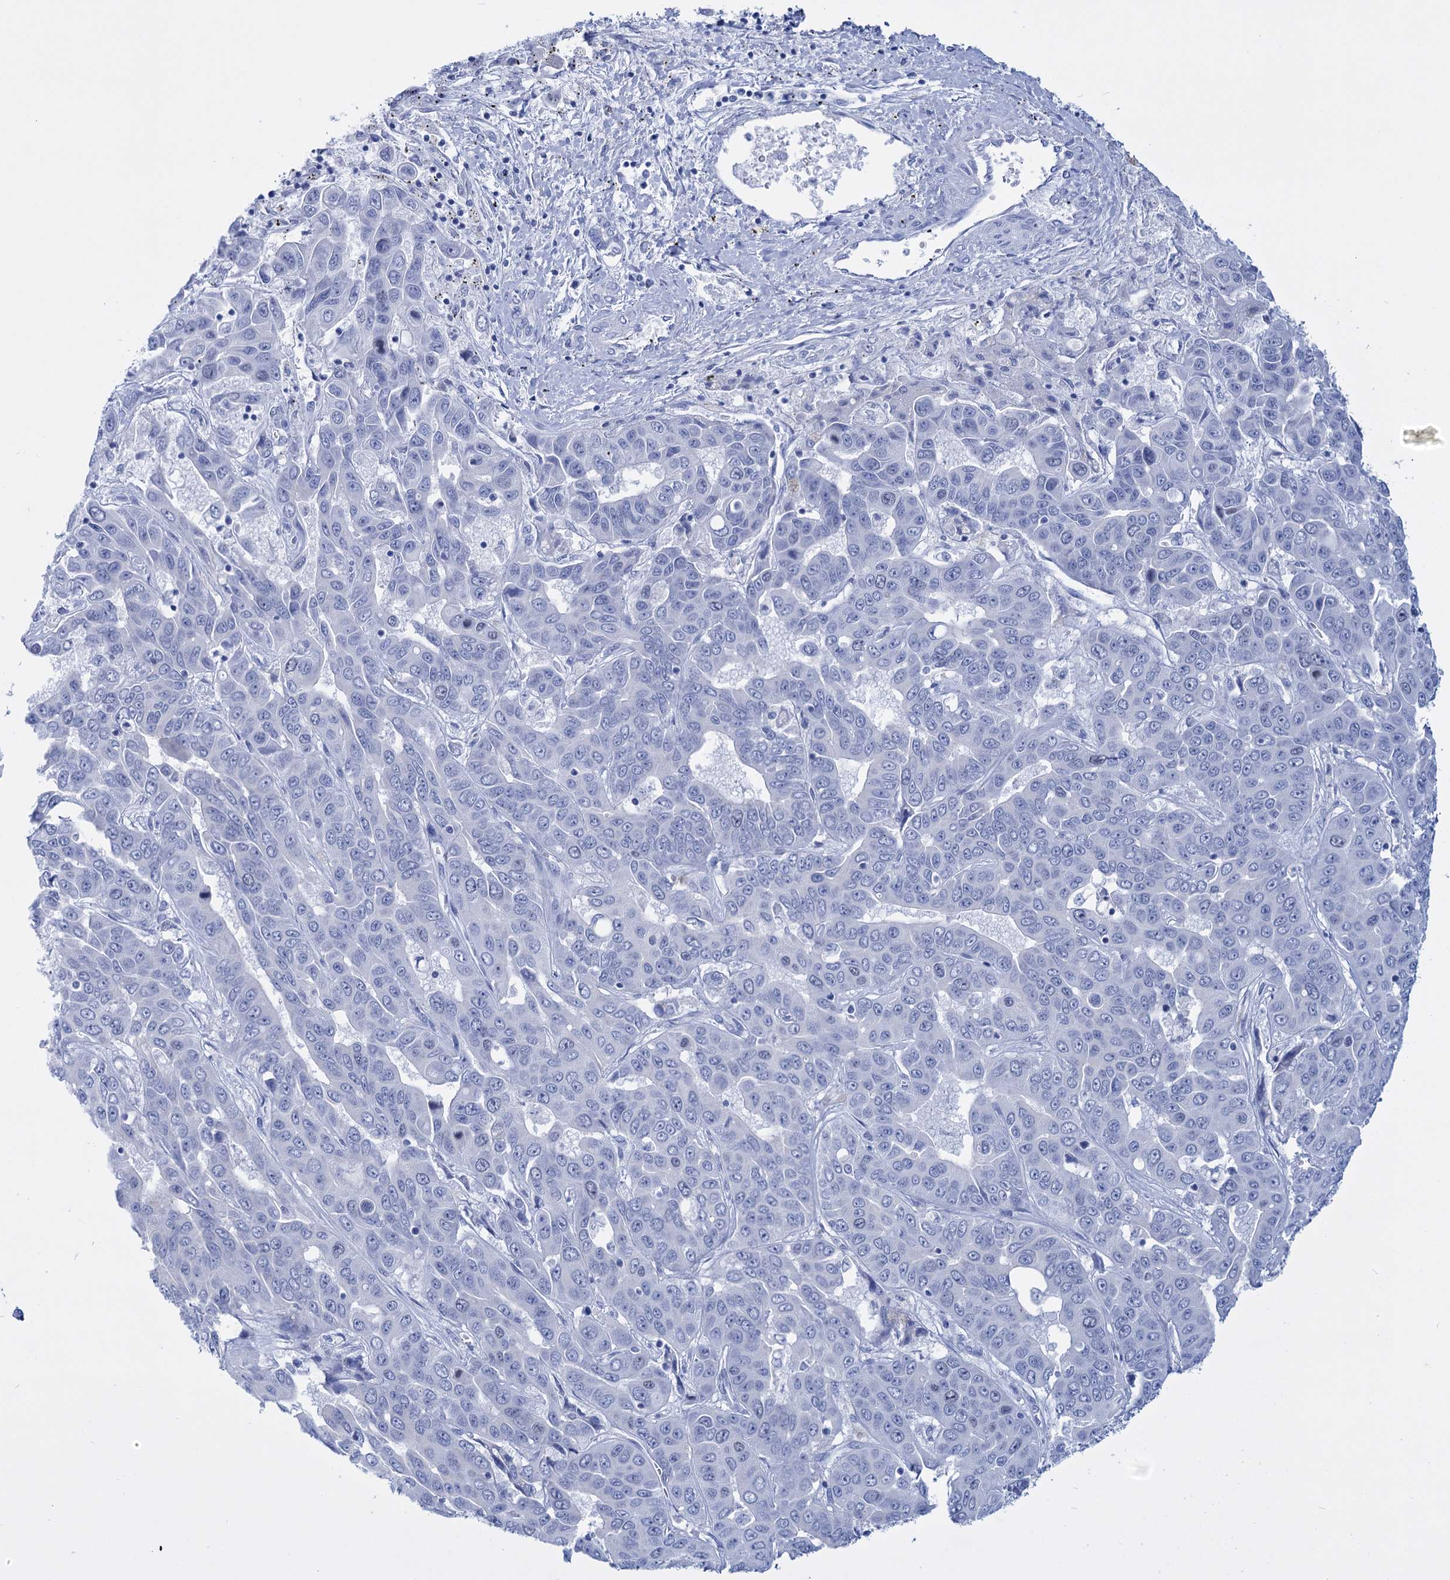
{"staining": {"intensity": "negative", "quantity": "none", "location": "none"}, "tissue": "liver cancer", "cell_type": "Tumor cells", "image_type": "cancer", "snomed": [{"axis": "morphology", "description": "Cholangiocarcinoma"}, {"axis": "topography", "description": "Liver"}], "caption": "This photomicrograph is of liver cholangiocarcinoma stained with IHC to label a protein in brown with the nuclei are counter-stained blue. There is no staining in tumor cells.", "gene": "FBXW12", "patient": {"sex": "female", "age": 52}}